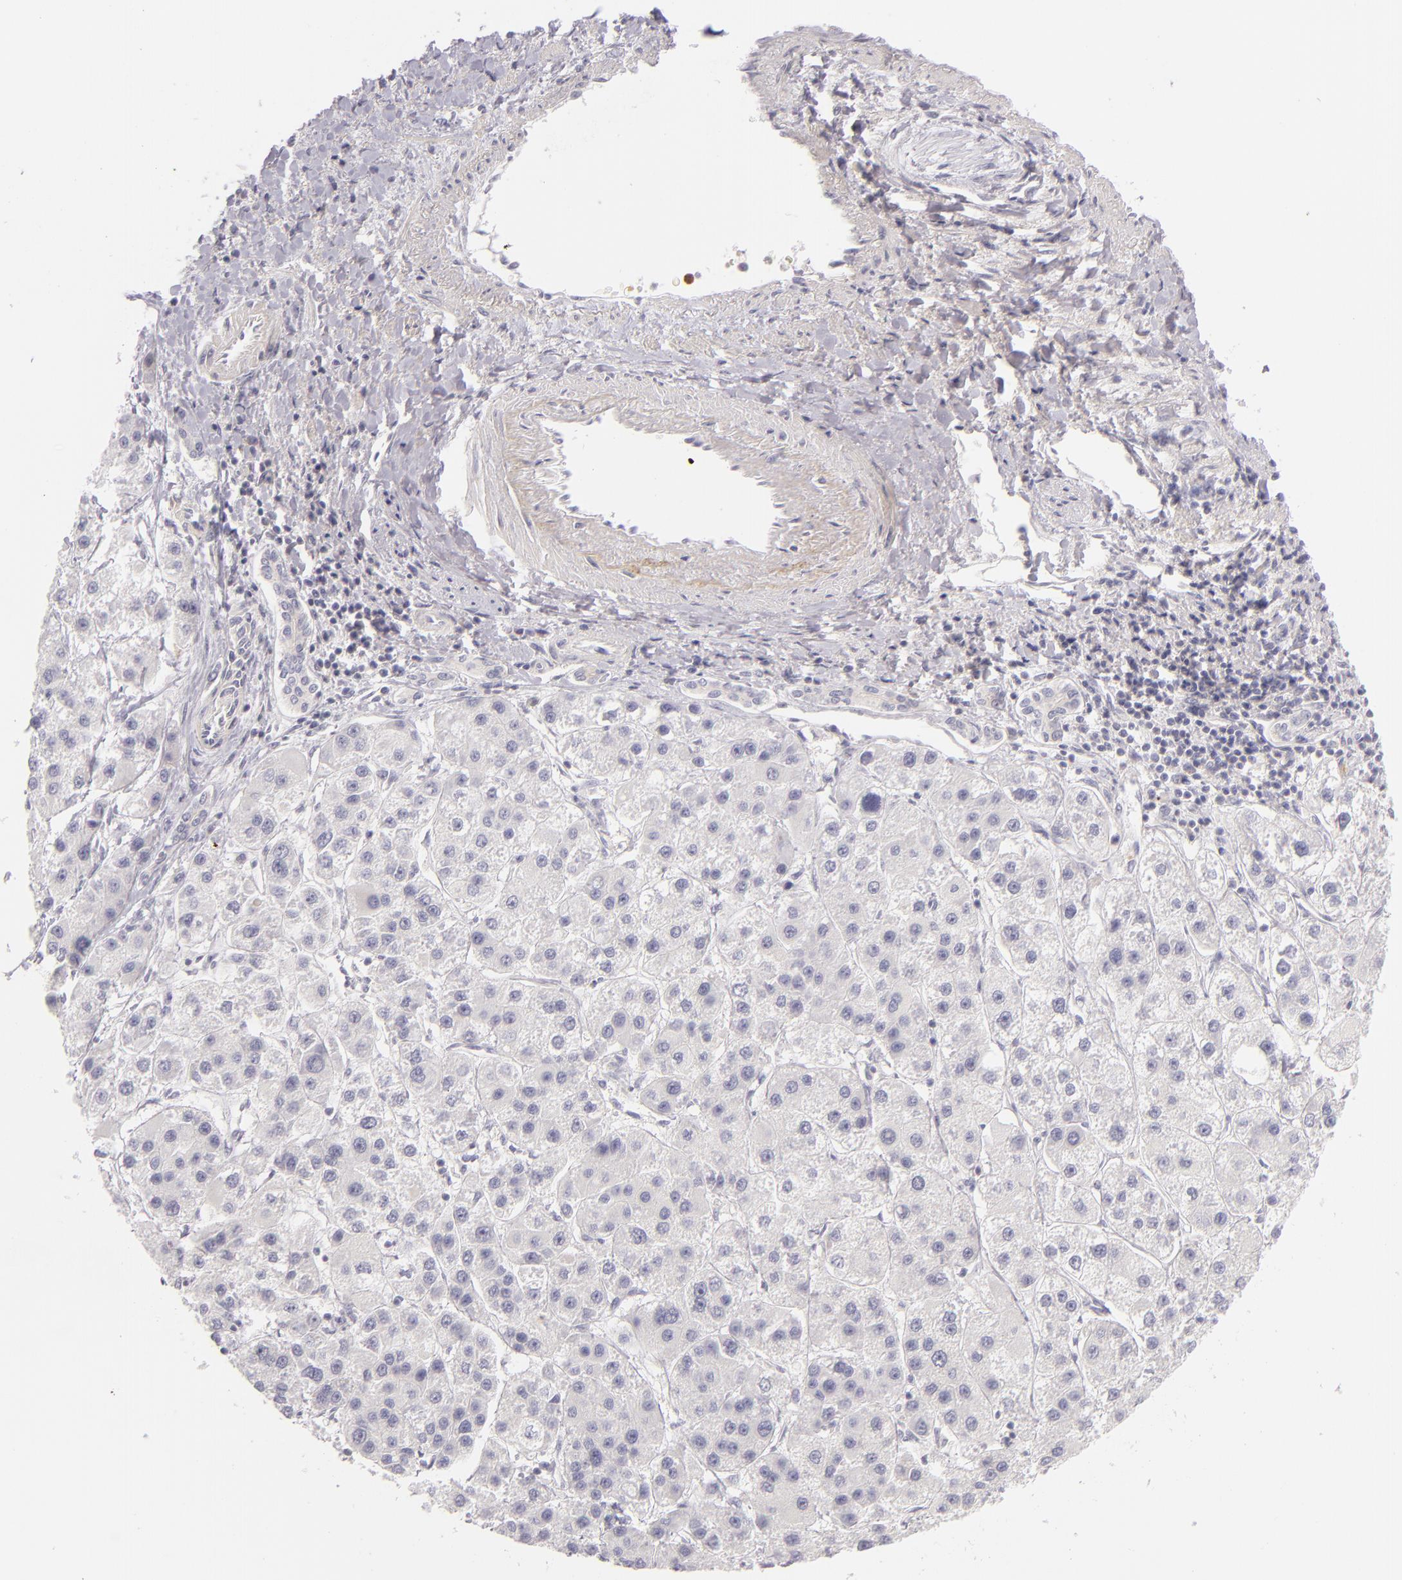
{"staining": {"intensity": "negative", "quantity": "none", "location": "none"}, "tissue": "liver cancer", "cell_type": "Tumor cells", "image_type": "cancer", "snomed": [{"axis": "morphology", "description": "Carcinoma, Hepatocellular, NOS"}, {"axis": "topography", "description": "Liver"}], "caption": "The histopathology image exhibits no significant expression in tumor cells of liver hepatocellular carcinoma.", "gene": "FAM181A", "patient": {"sex": "female", "age": 85}}